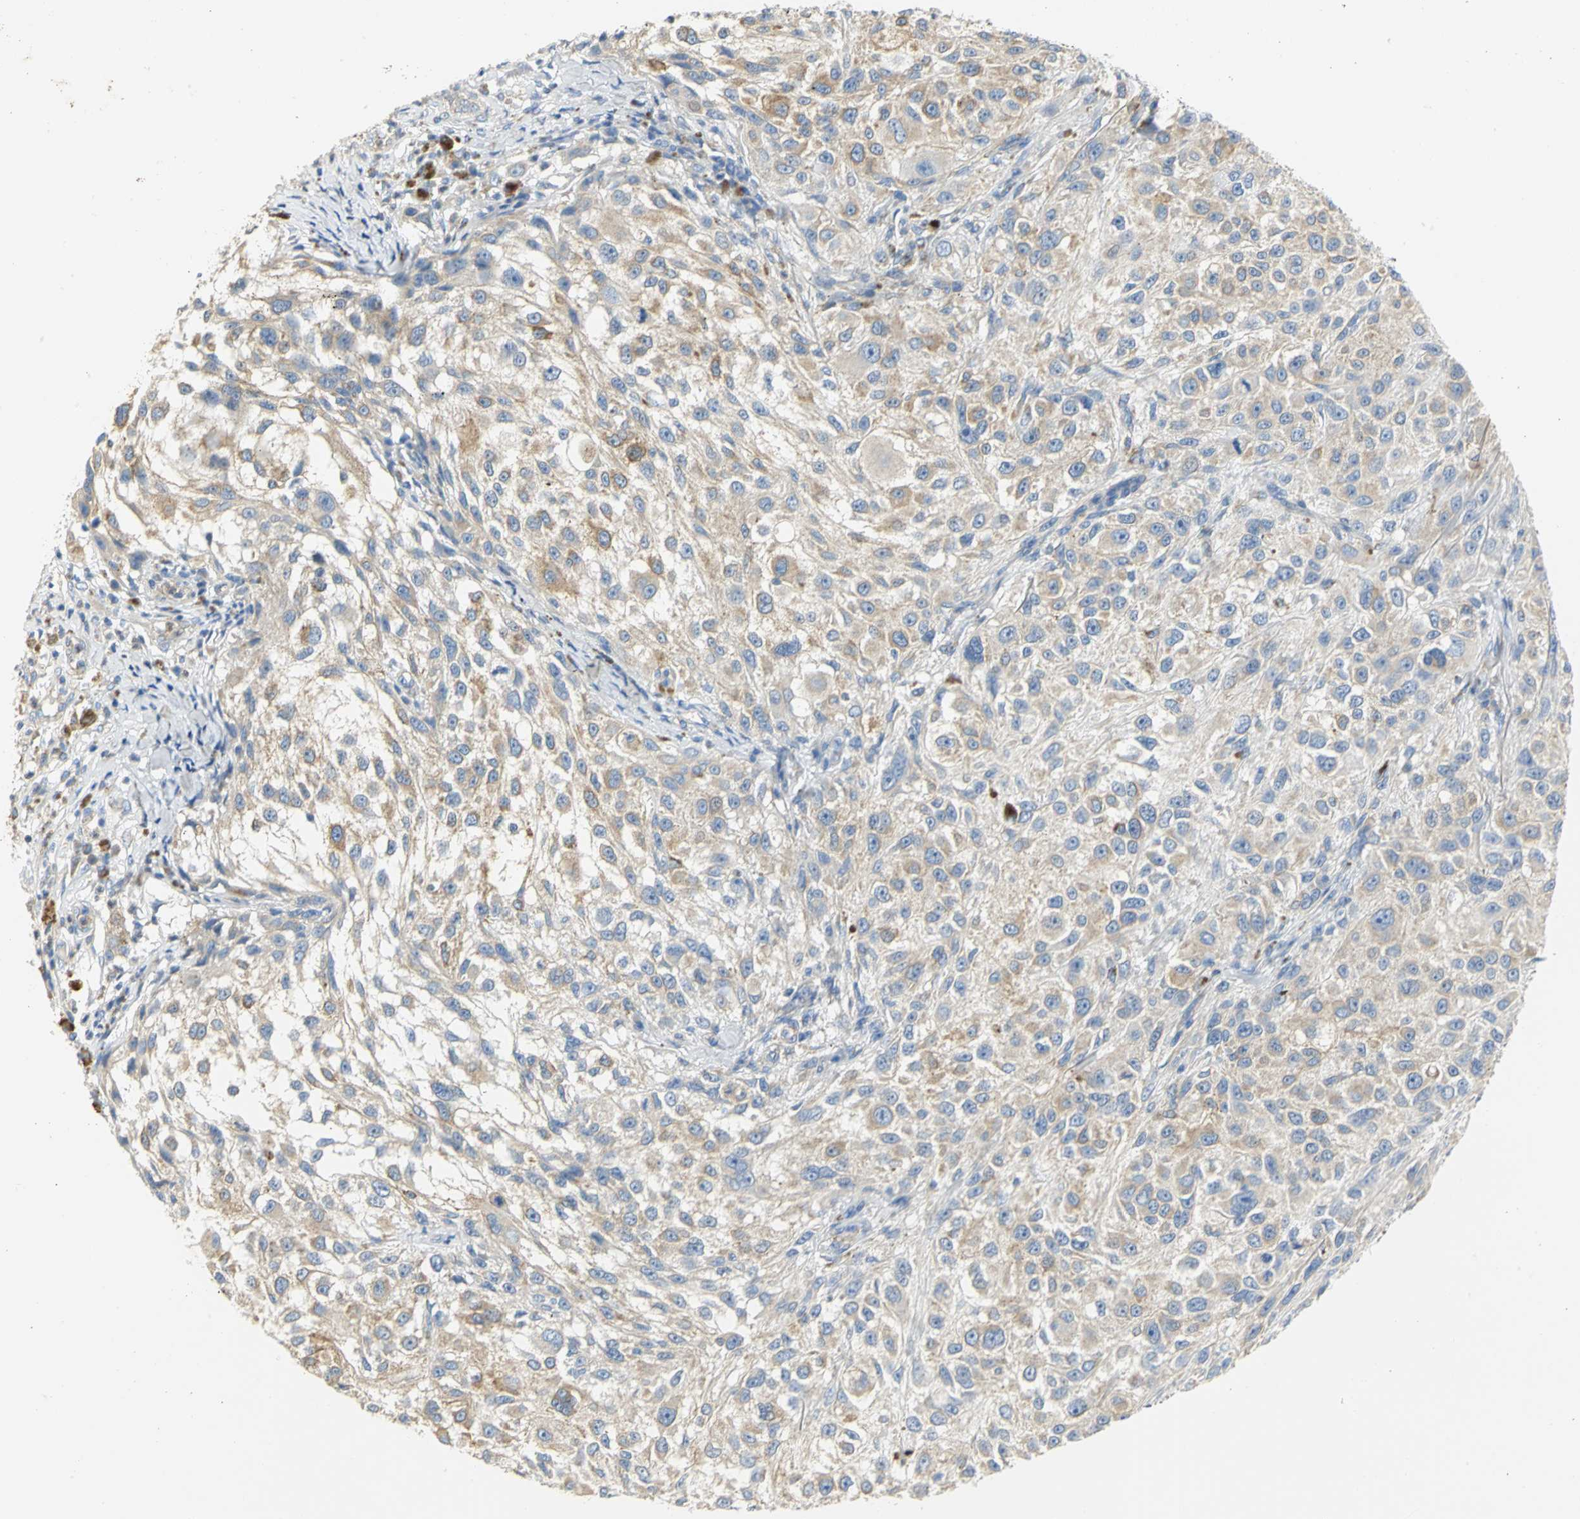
{"staining": {"intensity": "weak", "quantity": ">75%", "location": "cytoplasmic/membranous"}, "tissue": "melanoma", "cell_type": "Tumor cells", "image_type": "cancer", "snomed": [{"axis": "morphology", "description": "Necrosis, NOS"}, {"axis": "morphology", "description": "Malignant melanoma, NOS"}, {"axis": "topography", "description": "Skin"}], "caption": "Melanoma stained with a protein marker displays weak staining in tumor cells.", "gene": "GNRH2", "patient": {"sex": "female", "age": 87}}